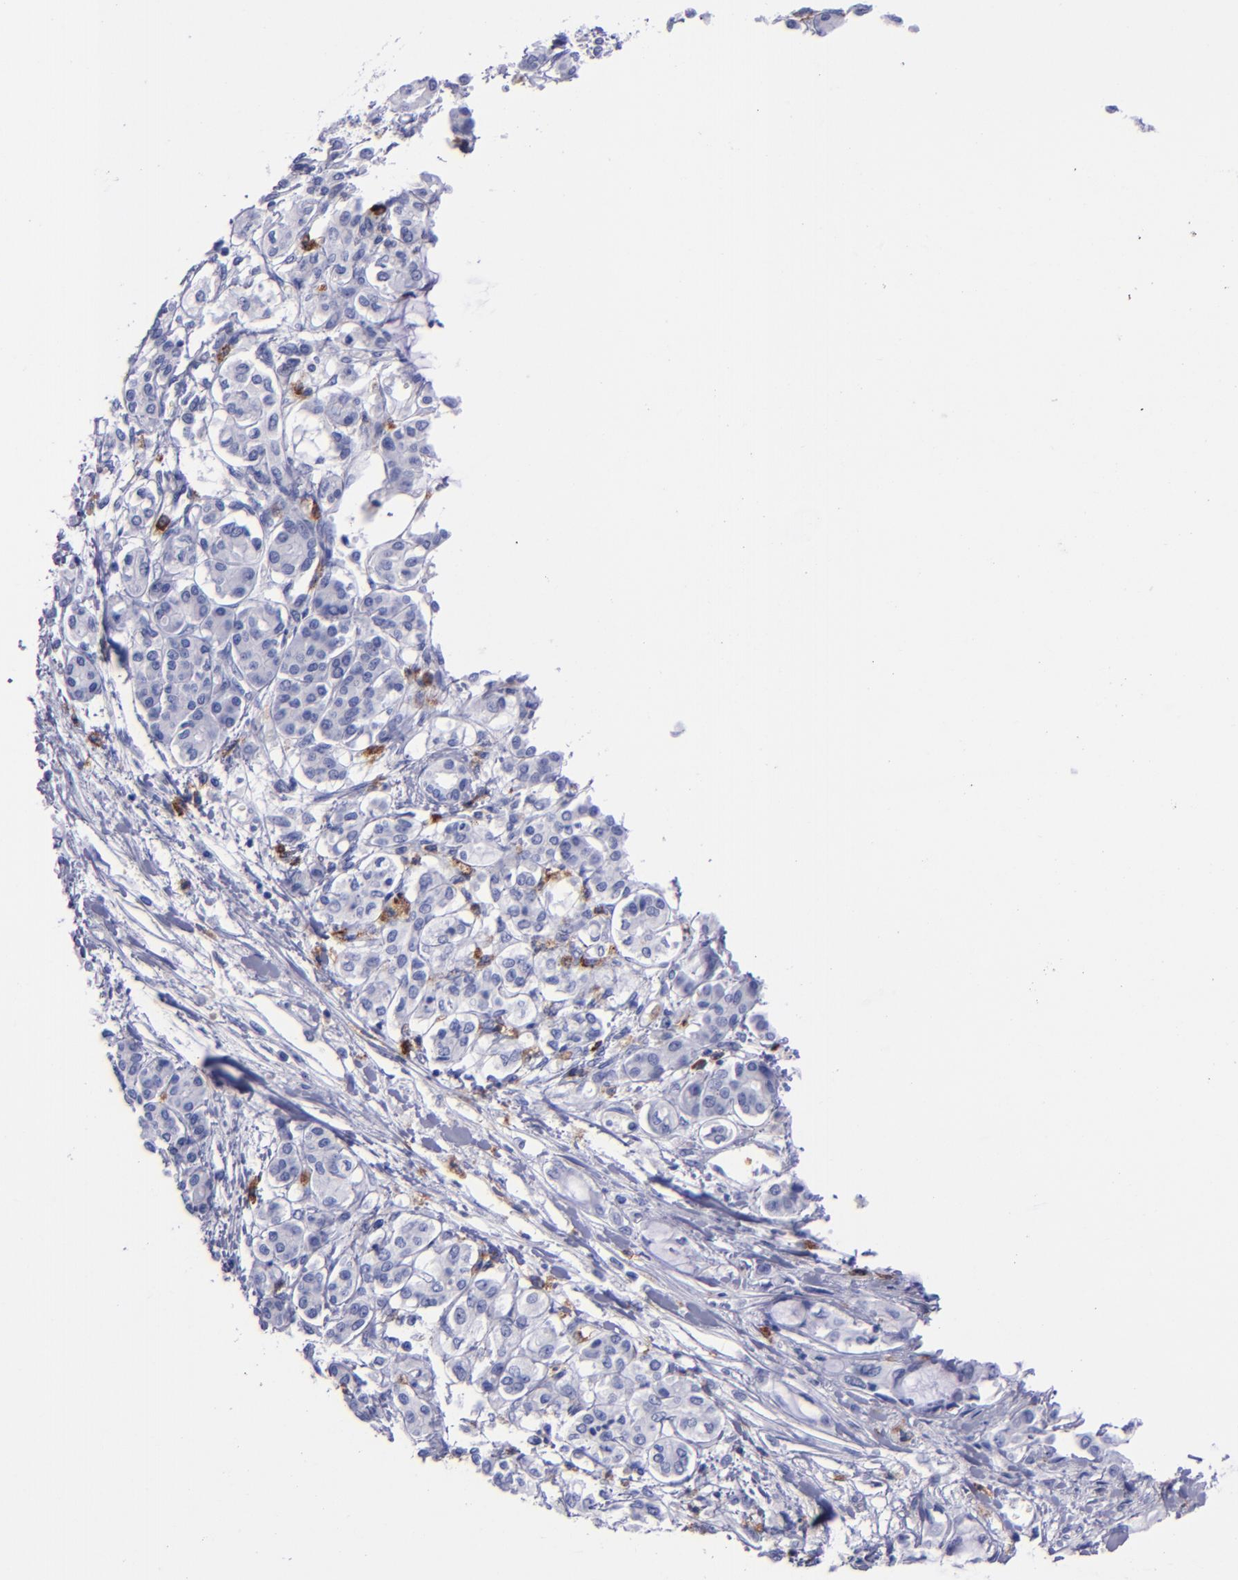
{"staining": {"intensity": "negative", "quantity": "none", "location": "none"}, "tissue": "pancreatic cancer", "cell_type": "Tumor cells", "image_type": "cancer", "snomed": [{"axis": "morphology", "description": "Adenocarcinoma, NOS"}, {"axis": "topography", "description": "Pancreas"}], "caption": "Tumor cells are negative for protein expression in human pancreatic cancer (adenocarcinoma). The staining was performed using DAB to visualize the protein expression in brown, while the nuclei were stained in blue with hematoxylin (Magnification: 20x).", "gene": "CR1", "patient": {"sex": "female", "age": 70}}